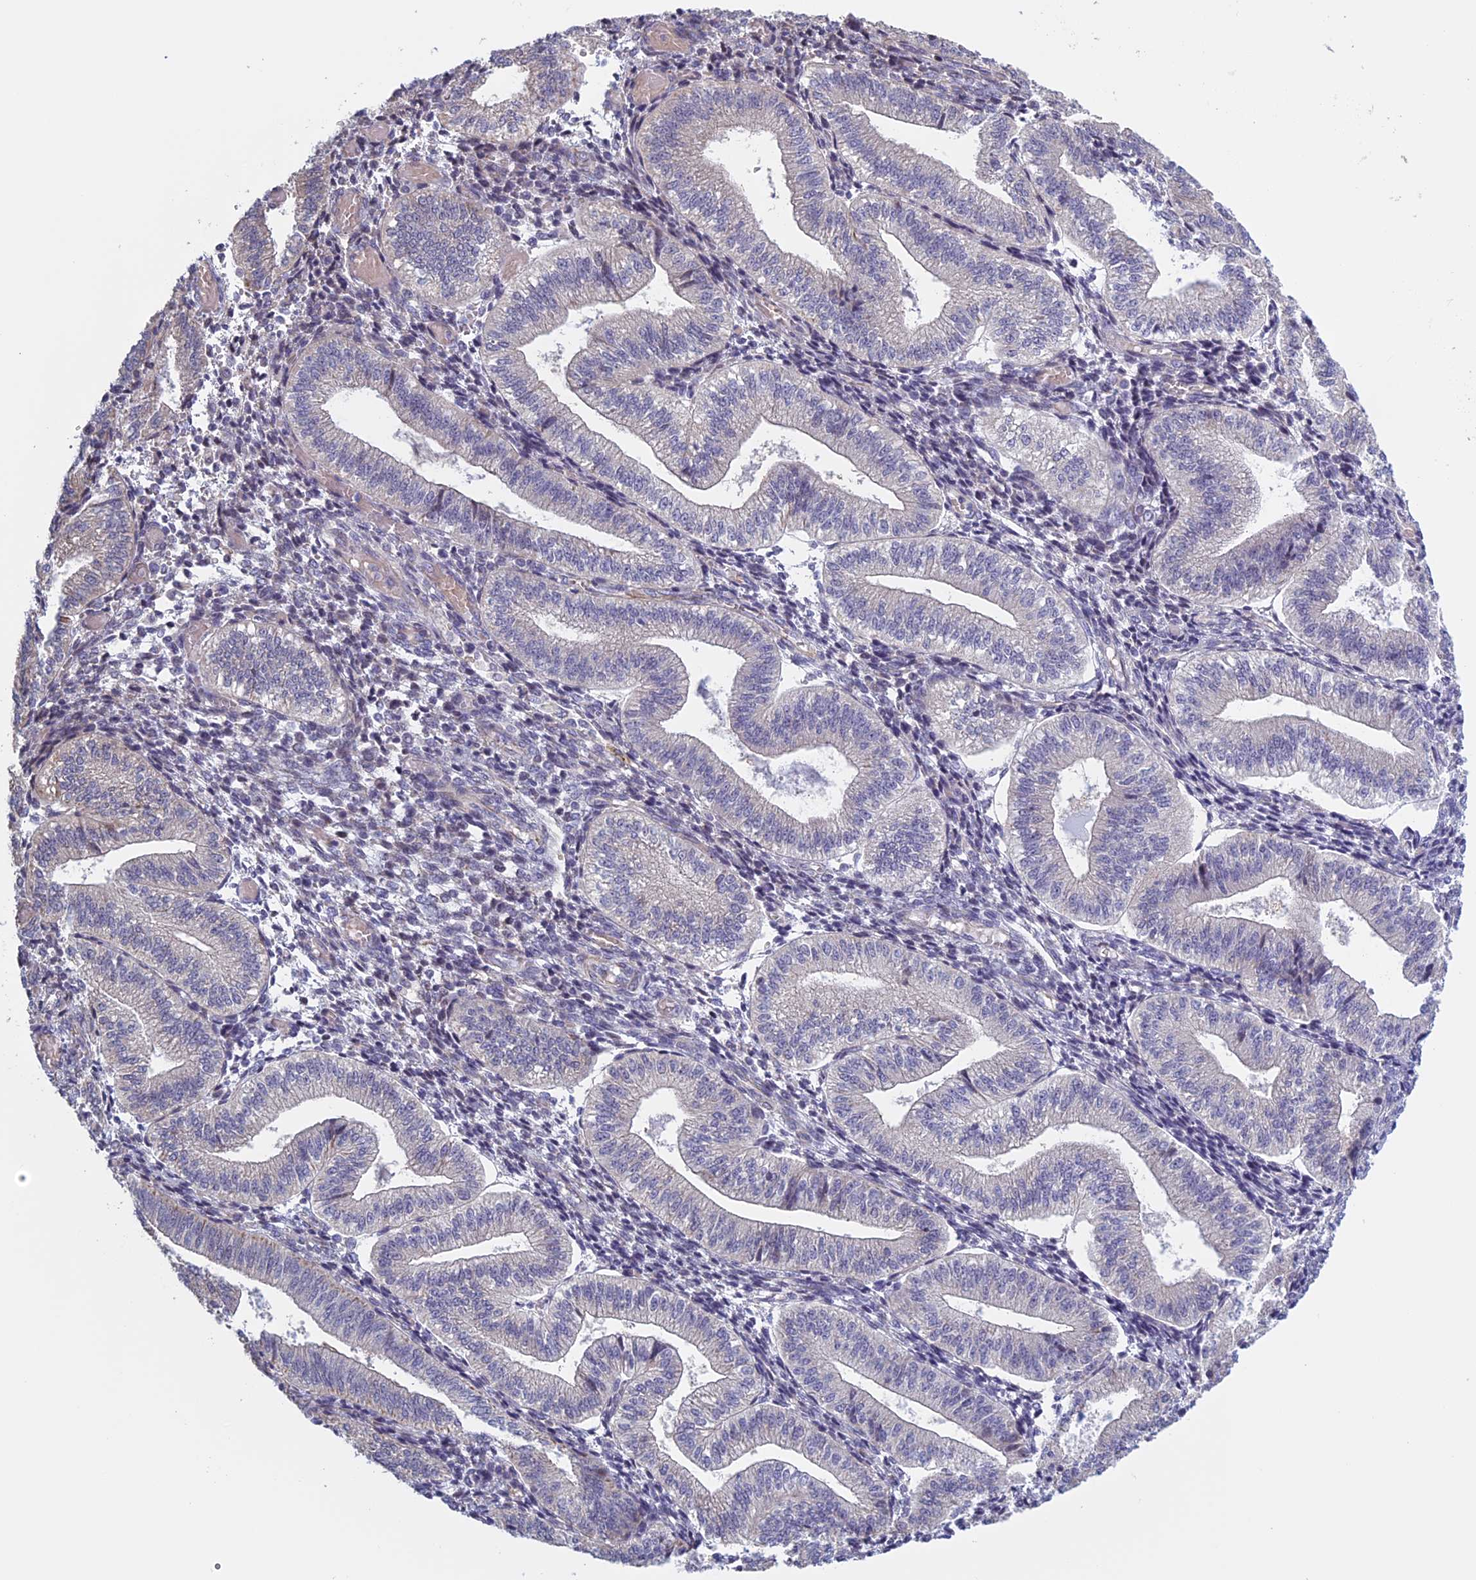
{"staining": {"intensity": "negative", "quantity": "none", "location": "none"}, "tissue": "endometrium", "cell_type": "Cells in endometrial stroma", "image_type": "normal", "snomed": [{"axis": "morphology", "description": "Normal tissue, NOS"}, {"axis": "topography", "description": "Endometrium"}], "caption": "The histopathology image exhibits no significant expression in cells in endometrial stroma of endometrium.", "gene": "BCL2L10", "patient": {"sex": "female", "age": 34}}